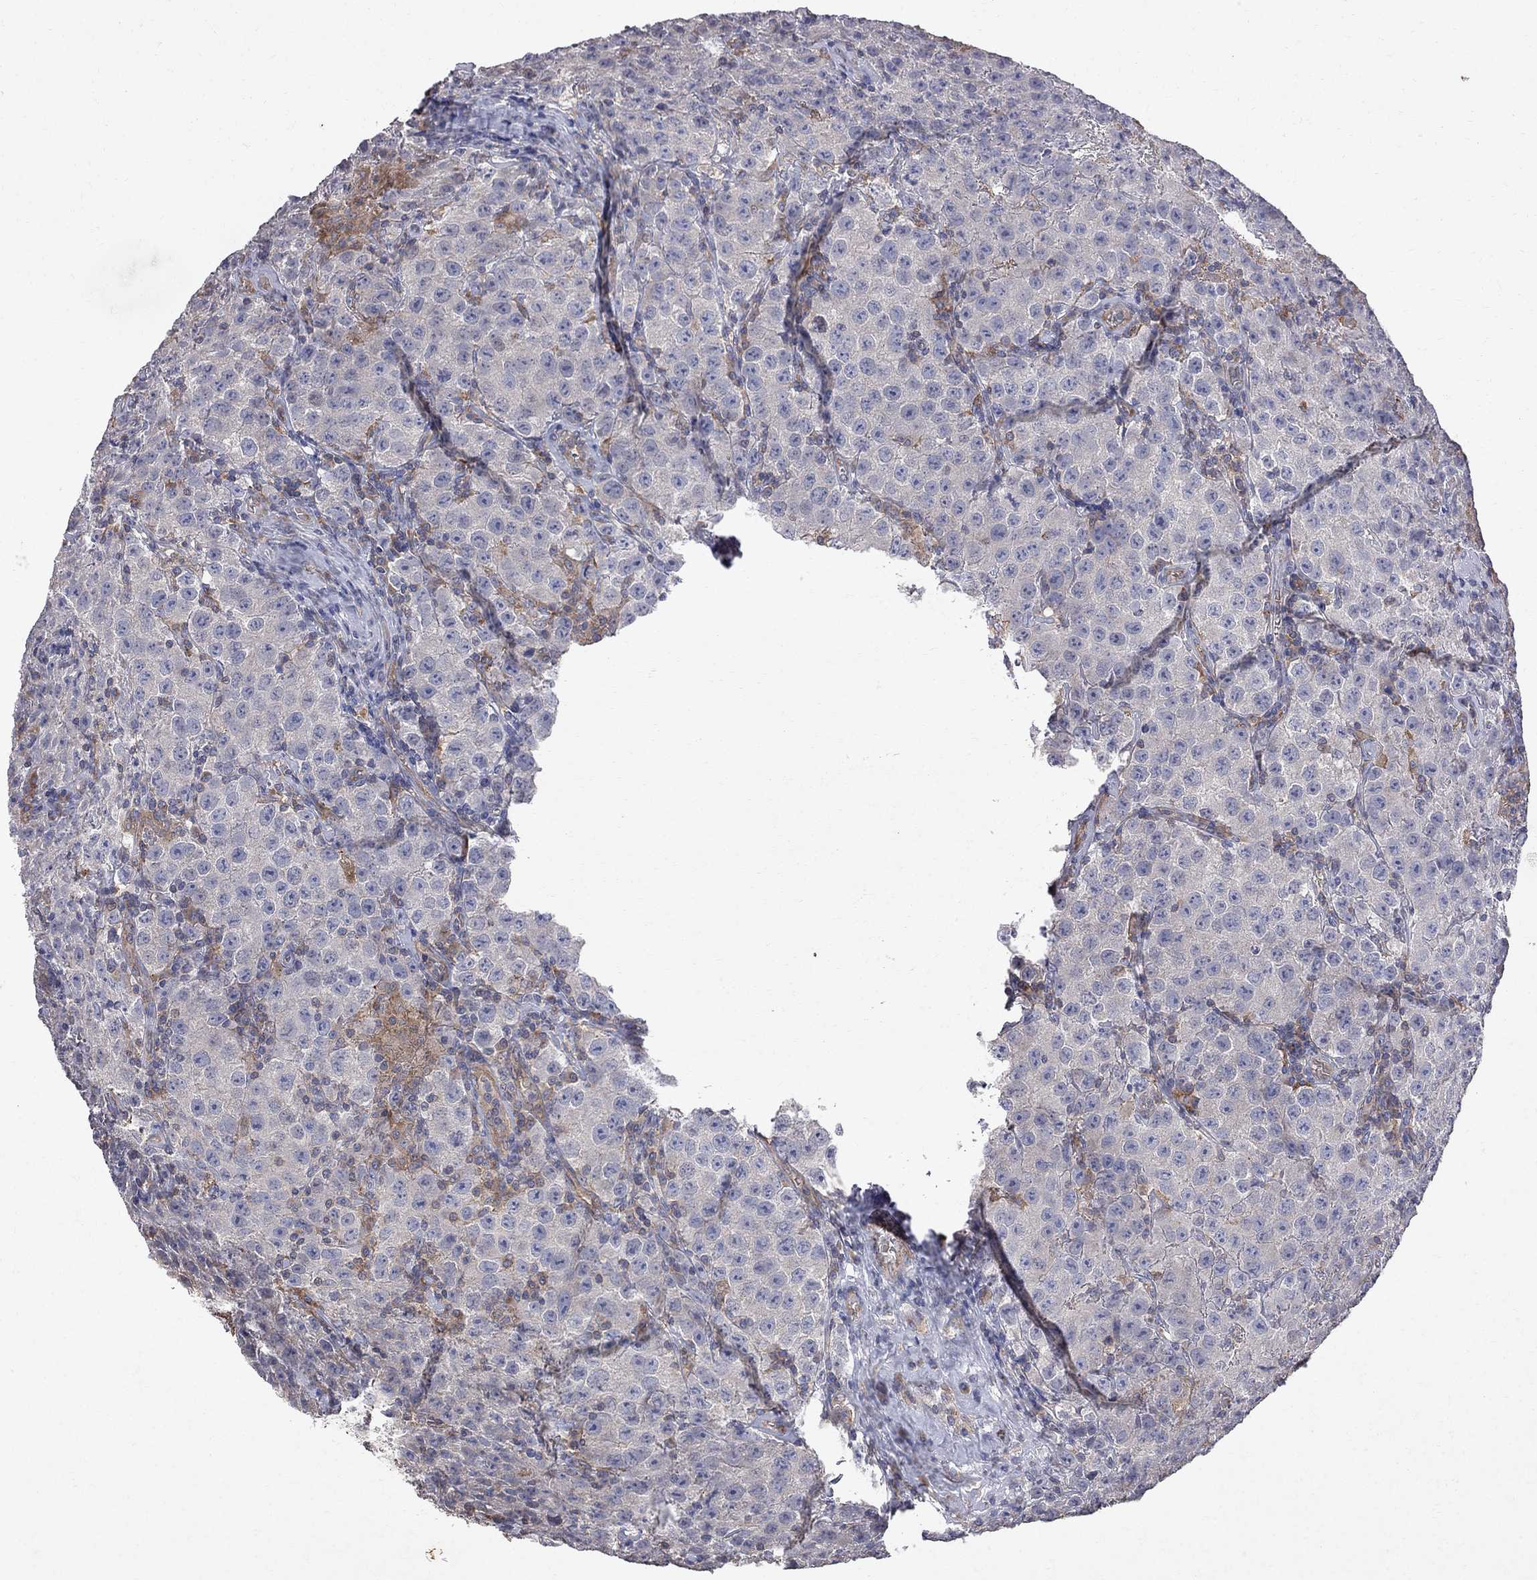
{"staining": {"intensity": "weak", "quantity": "<25%", "location": "cytoplasmic/membranous"}, "tissue": "testis cancer", "cell_type": "Tumor cells", "image_type": "cancer", "snomed": [{"axis": "morphology", "description": "Seminoma, NOS"}, {"axis": "topography", "description": "Testis"}], "caption": "Human testis seminoma stained for a protein using immunohistochemistry shows no expression in tumor cells.", "gene": "ABI3", "patient": {"sex": "male", "age": 52}}